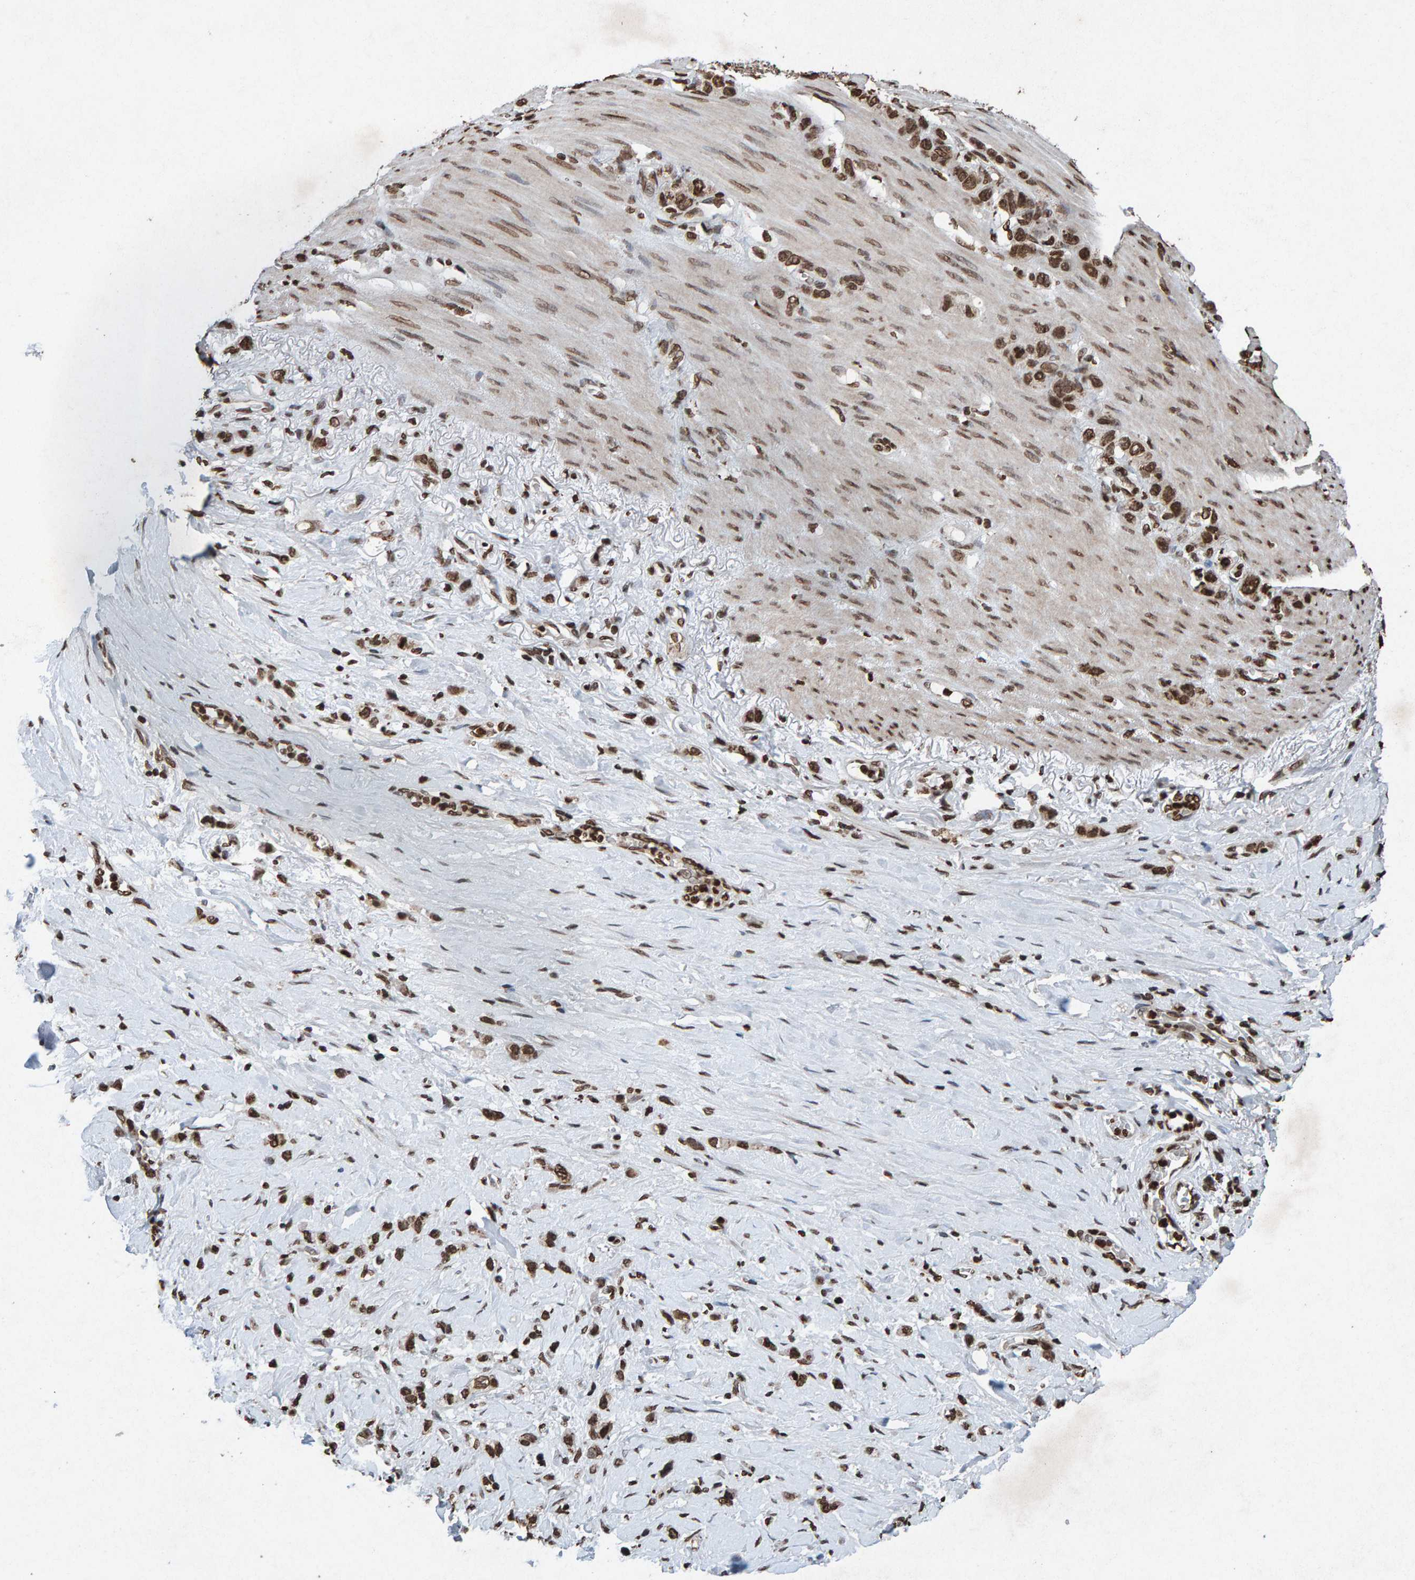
{"staining": {"intensity": "moderate", "quantity": ">75%", "location": "nuclear"}, "tissue": "stomach cancer", "cell_type": "Tumor cells", "image_type": "cancer", "snomed": [{"axis": "morphology", "description": "Normal tissue, NOS"}, {"axis": "morphology", "description": "Adenocarcinoma, NOS"}, {"axis": "morphology", "description": "Adenocarcinoma, High grade"}, {"axis": "topography", "description": "Stomach, upper"}, {"axis": "topography", "description": "Stomach"}], "caption": "IHC histopathology image of human stomach cancer (adenocarcinoma (high-grade)) stained for a protein (brown), which shows medium levels of moderate nuclear expression in approximately >75% of tumor cells.", "gene": "H2AZ1", "patient": {"sex": "female", "age": 65}}